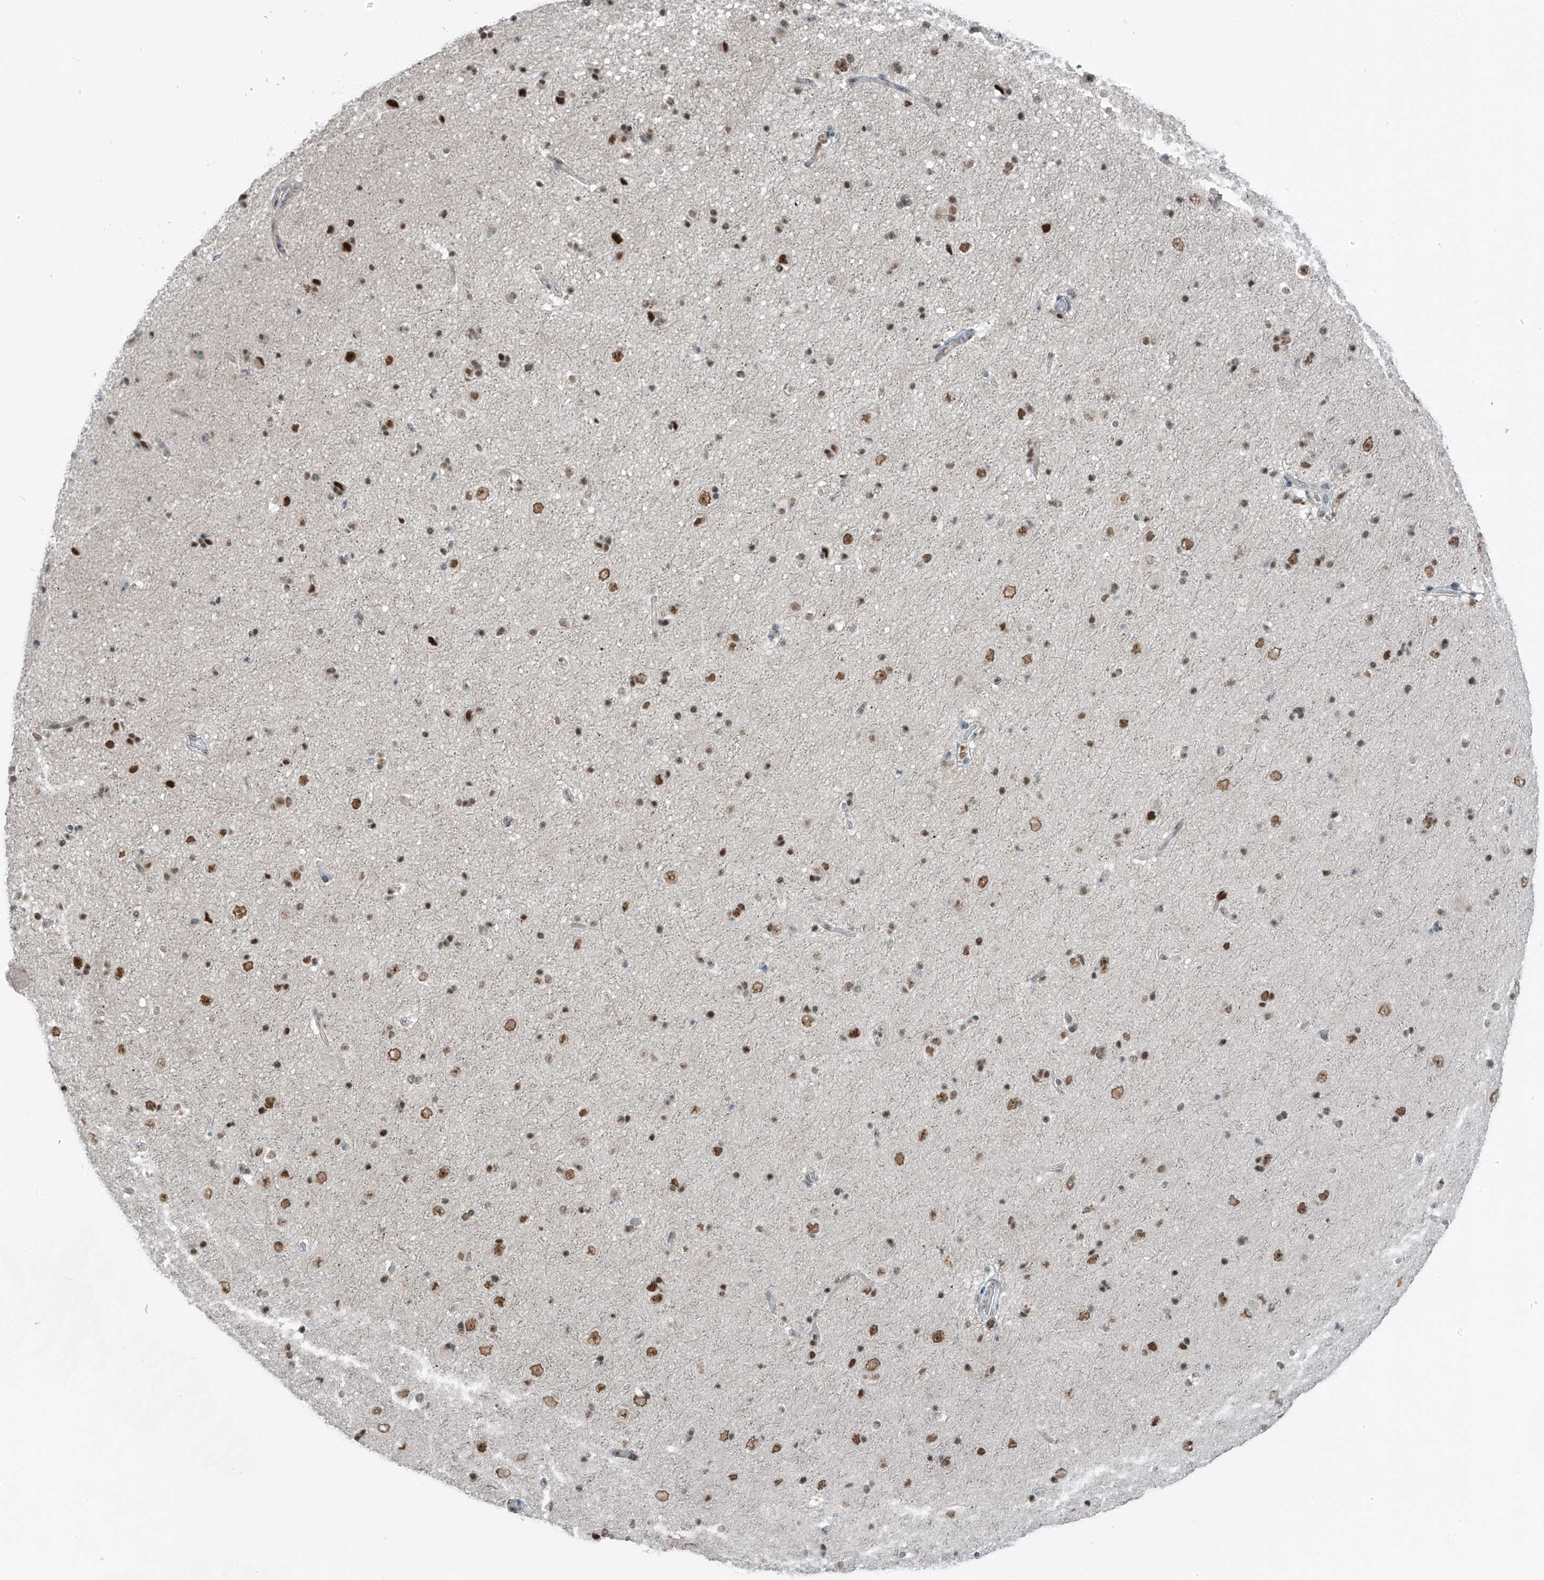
{"staining": {"intensity": "negative", "quantity": "none", "location": "none"}, "tissue": "cerebral cortex", "cell_type": "Endothelial cells", "image_type": "normal", "snomed": [{"axis": "morphology", "description": "Normal tissue, NOS"}, {"axis": "topography", "description": "Cerebral cortex"}], "caption": "There is no significant positivity in endothelial cells of cerebral cortex.", "gene": "WRNIP1", "patient": {"sex": "male", "age": 34}}